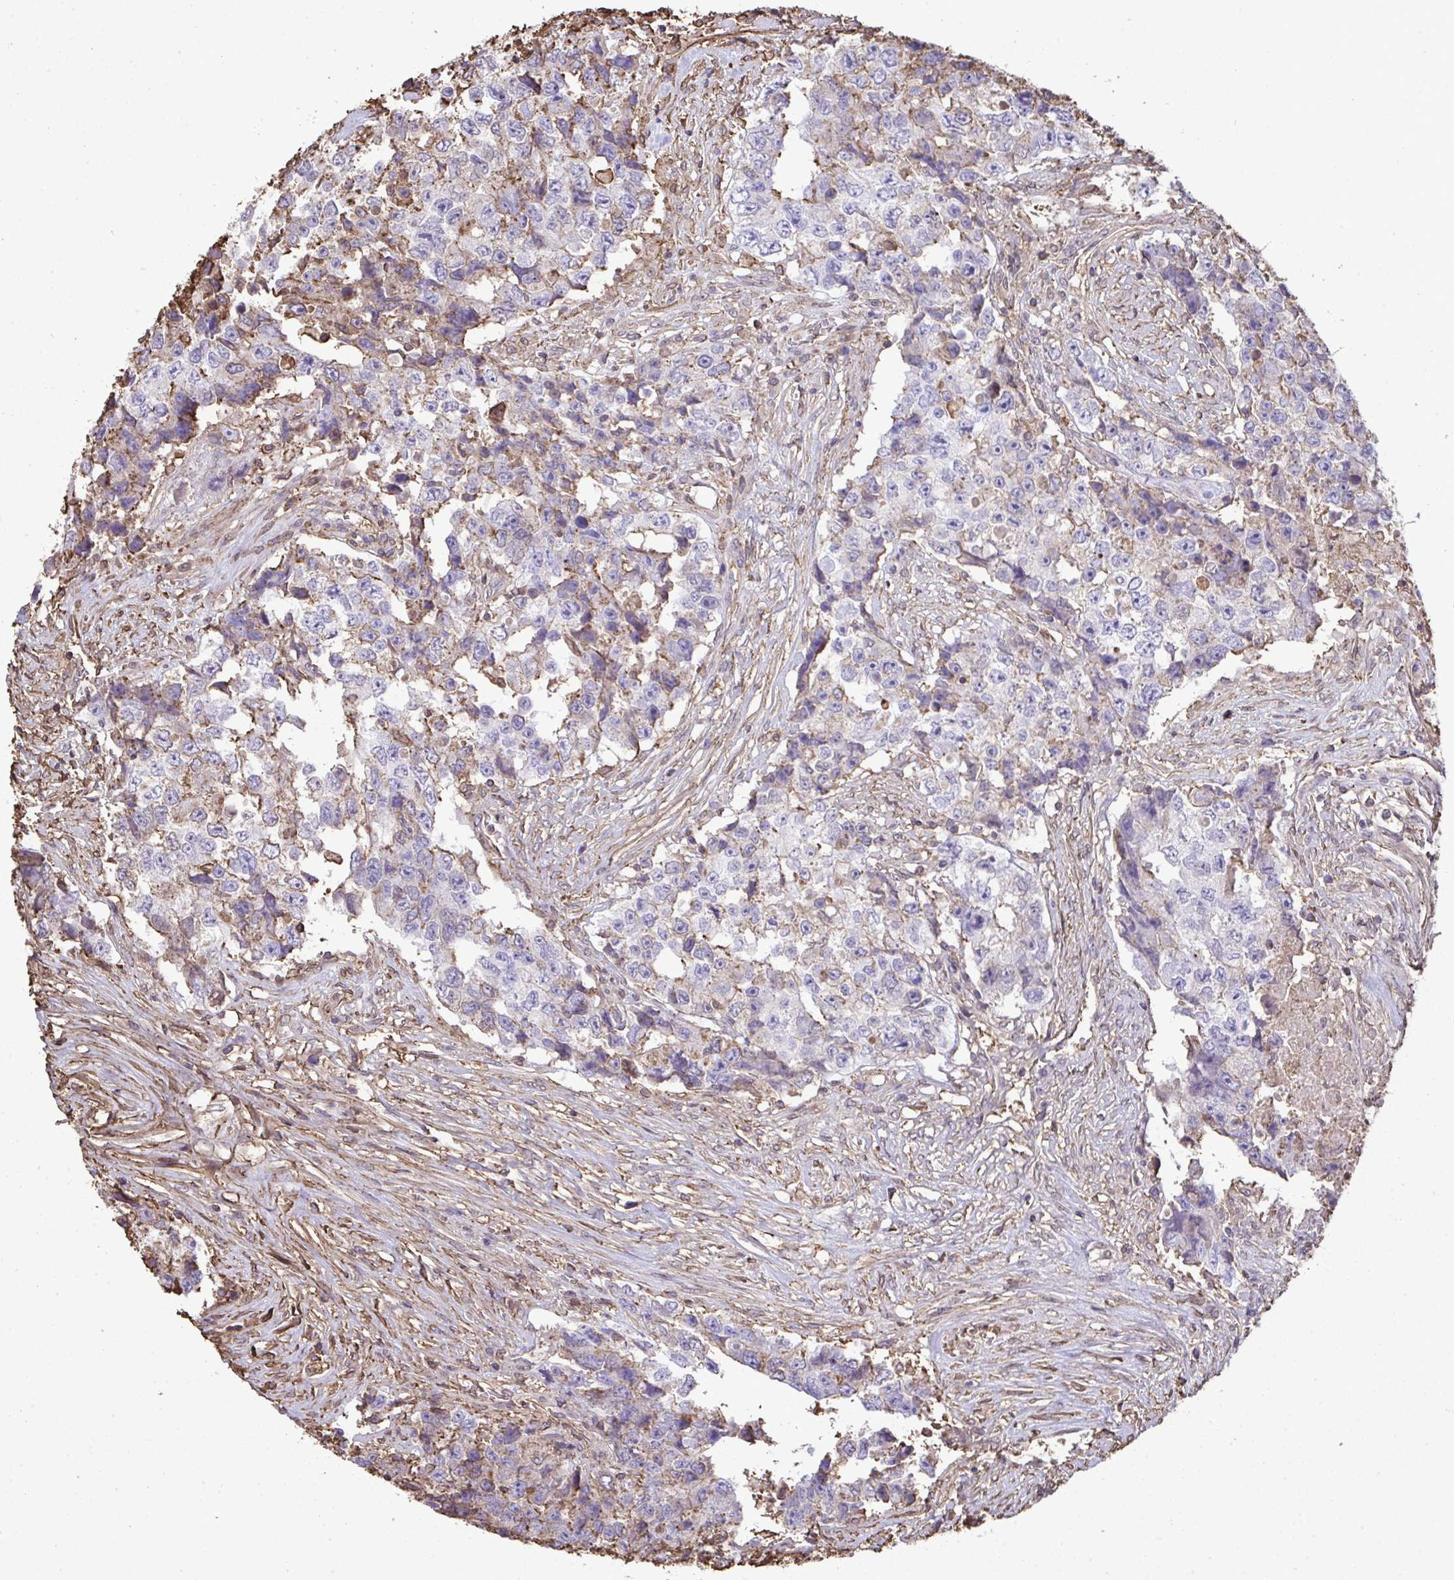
{"staining": {"intensity": "negative", "quantity": "none", "location": "none"}, "tissue": "testis cancer", "cell_type": "Tumor cells", "image_type": "cancer", "snomed": [{"axis": "morphology", "description": "Carcinoma, Embryonal, NOS"}, {"axis": "topography", "description": "Testis"}], "caption": "A photomicrograph of human testis cancer is negative for staining in tumor cells. (Stains: DAB immunohistochemistry (IHC) with hematoxylin counter stain, Microscopy: brightfield microscopy at high magnification).", "gene": "ANXA5", "patient": {"sex": "male", "age": 24}}